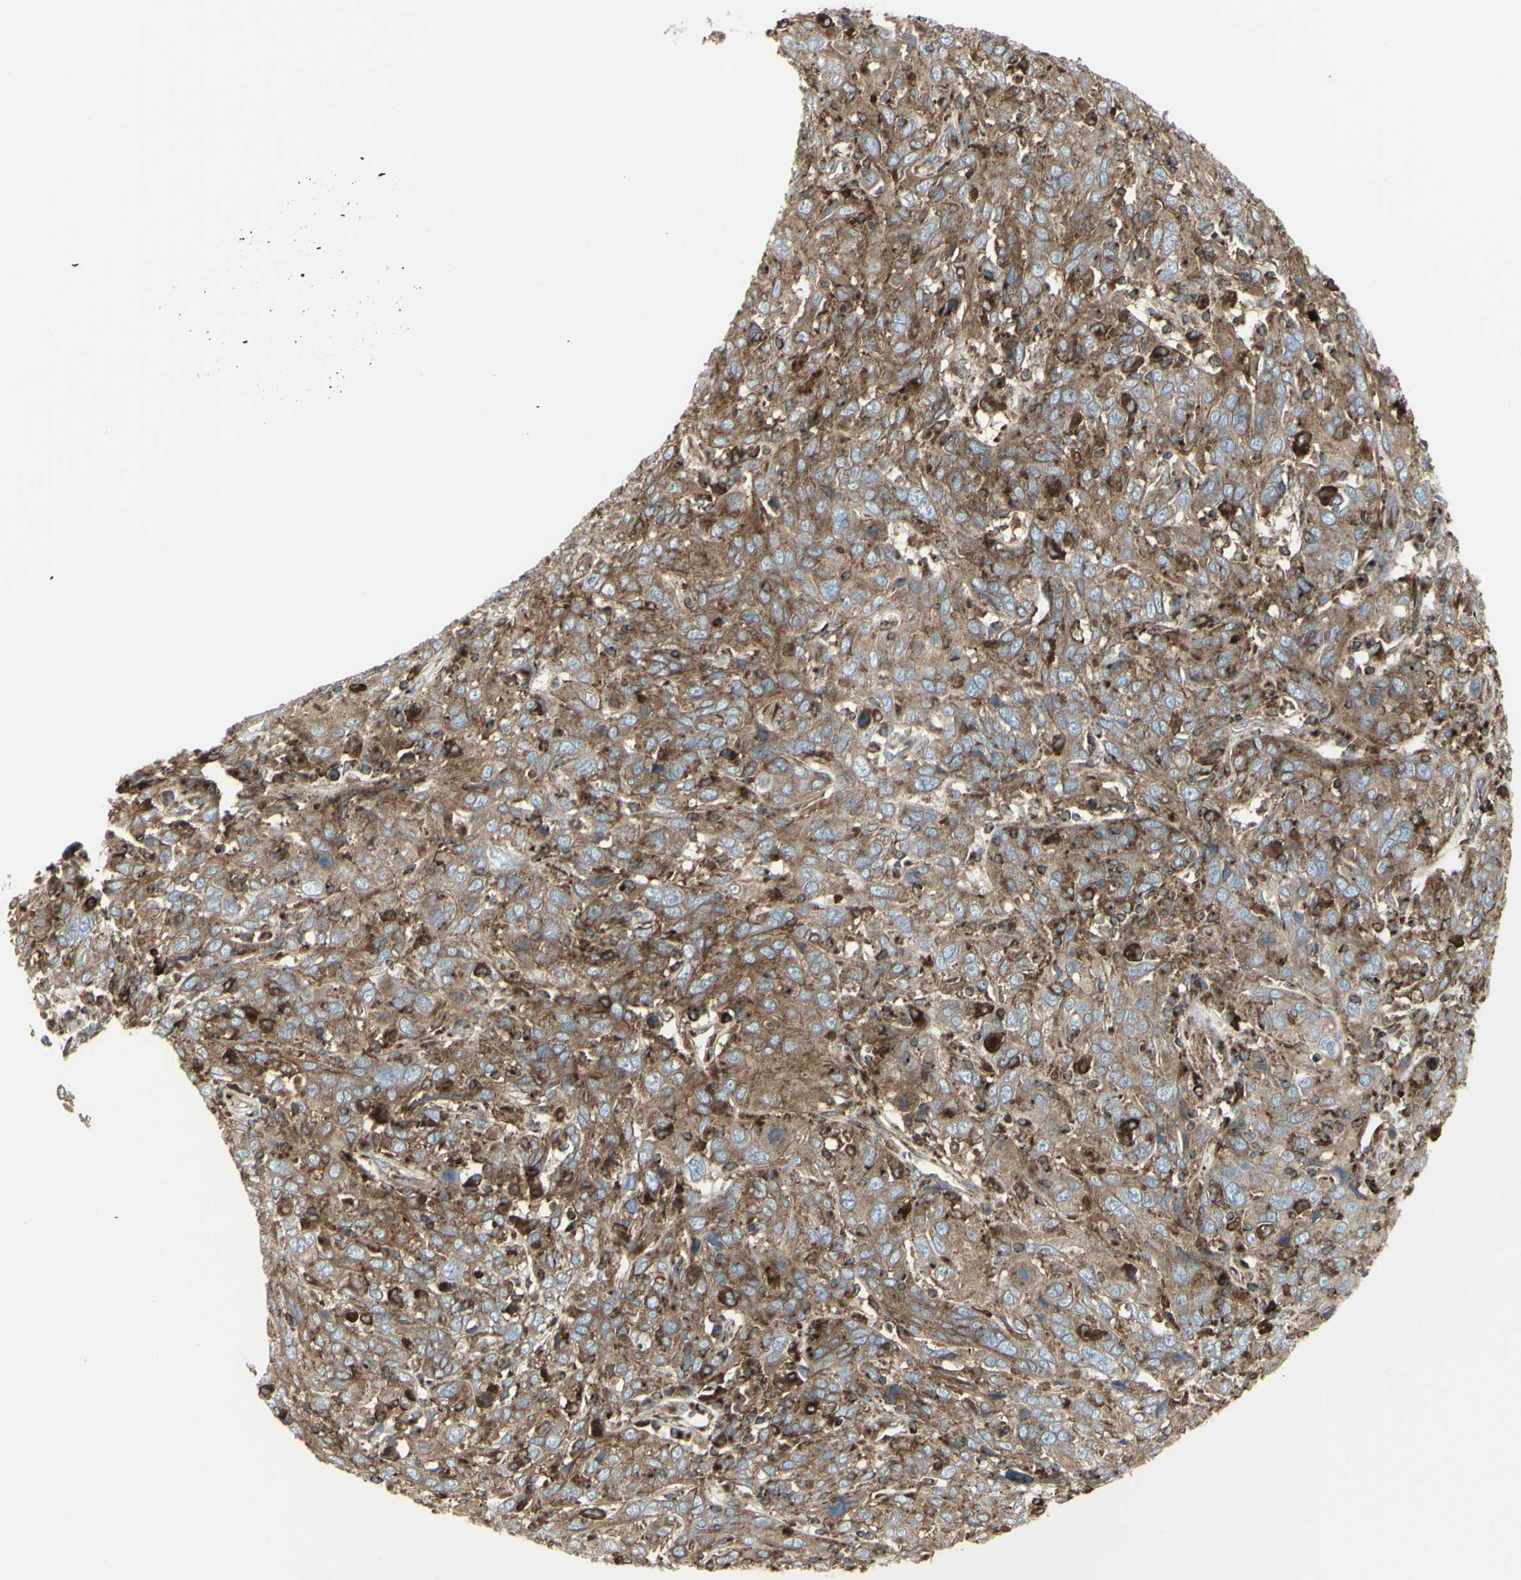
{"staining": {"intensity": "moderate", "quantity": ">75%", "location": "cytoplasmic/membranous"}, "tissue": "cervical cancer", "cell_type": "Tumor cells", "image_type": "cancer", "snomed": [{"axis": "morphology", "description": "Squamous cell carcinoma, NOS"}, {"axis": "topography", "description": "Cervix"}], "caption": "A brown stain shows moderate cytoplasmic/membranous positivity of a protein in human squamous cell carcinoma (cervical) tumor cells. Nuclei are stained in blue.", "gene": "NAPA", "patient": {"sex": "female", "age": 46}}